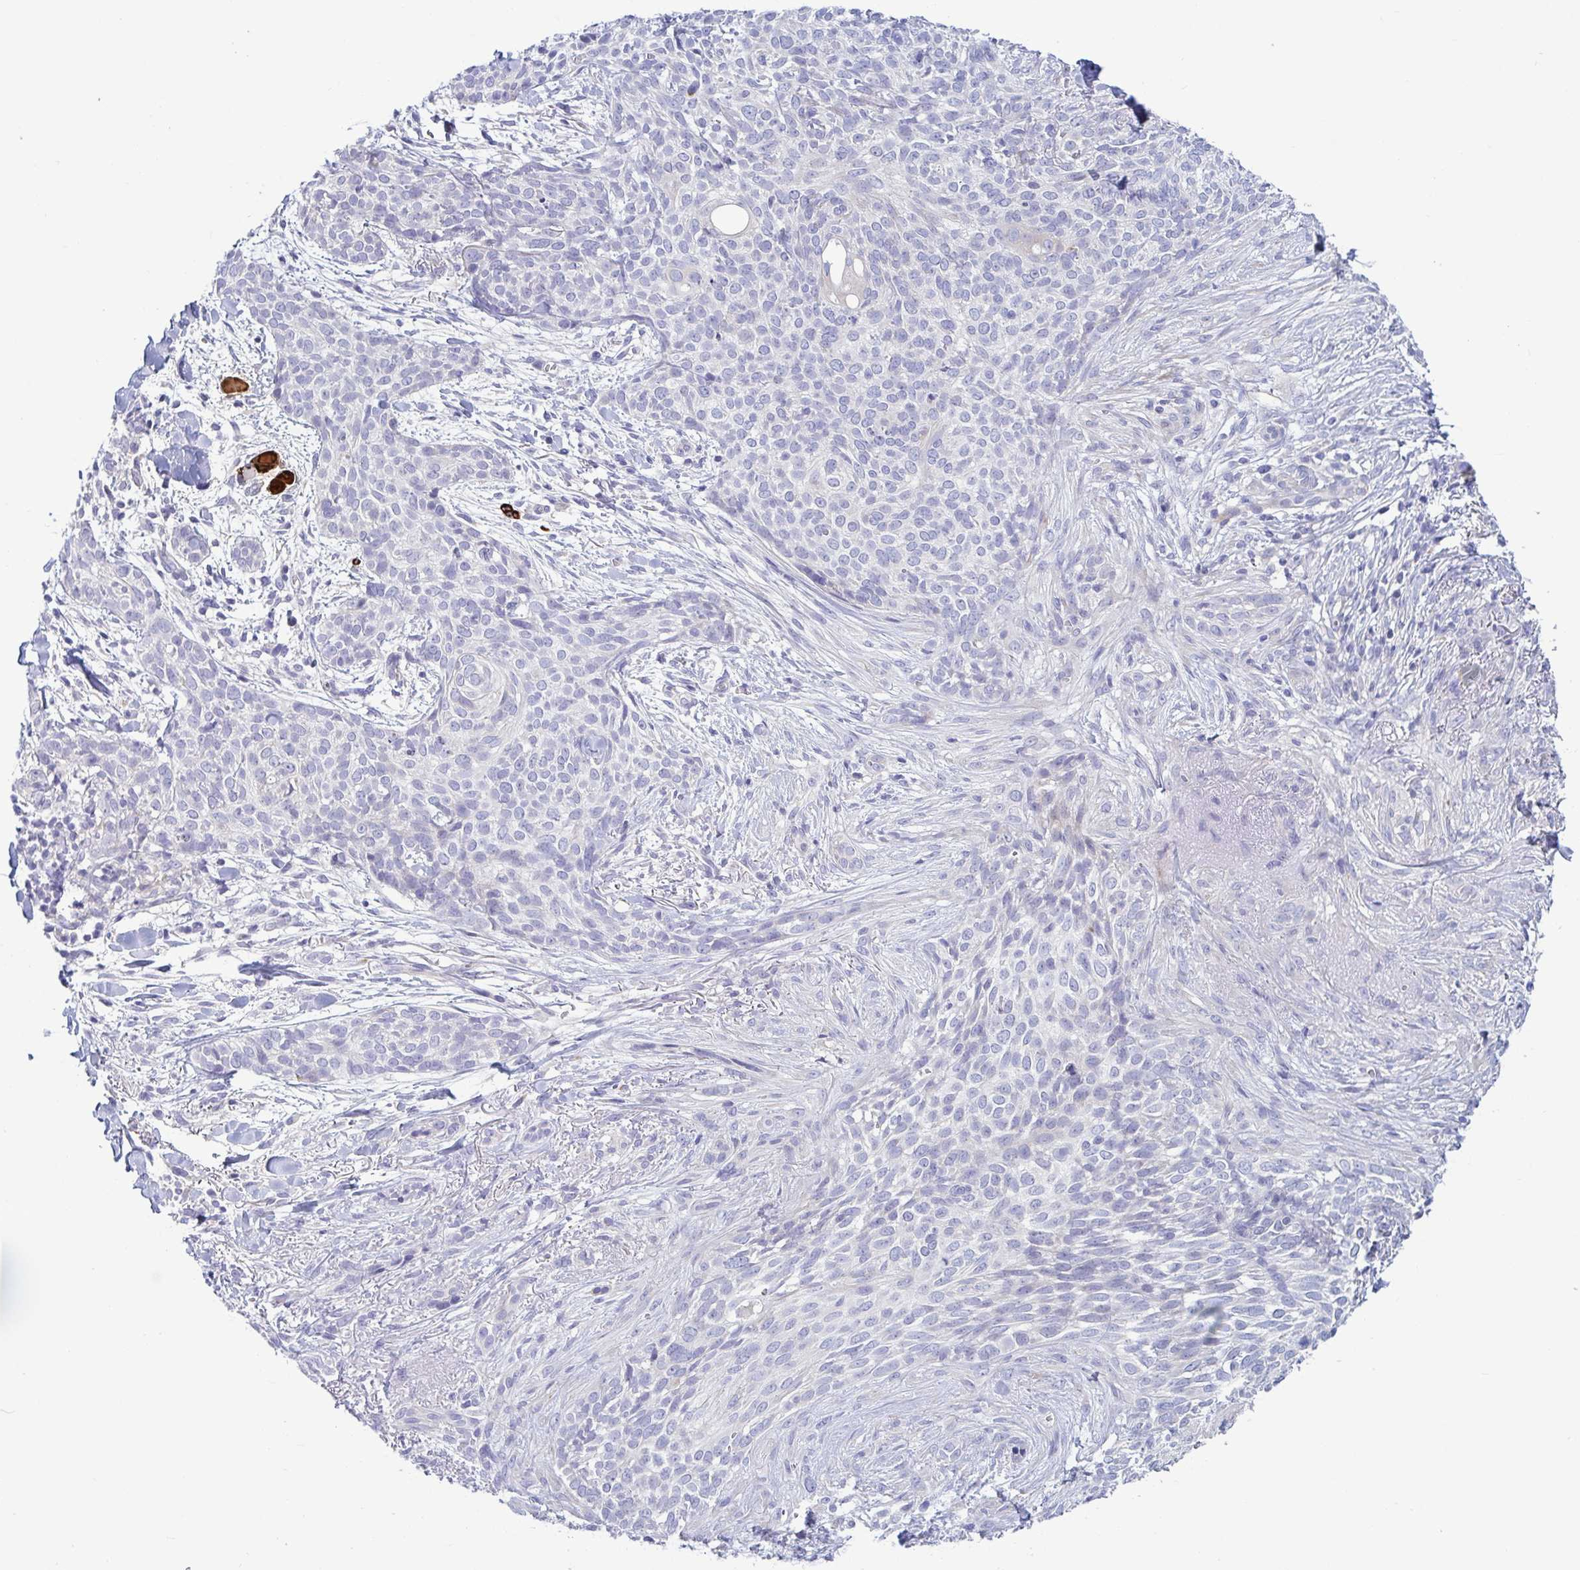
{"staining": {"intensity": "negative", "quantity": "none", "location": "none"}, "tissue": "skin cancer", "cell_type": "Tumor cells", "image_type": "cancer", "snomed": [{"axis": "morphology", "description": "Basal cell carcinoma"}, {"axis": "topography", "description": "Skin"}, {"axis": "topography", "description": "Skin of face"}], "caption": "Basal cell carcinoma (skin) stained for a protein using immunohistochemistry shows no staining tumor cells.", "gene": "TNNI2", "patient": {"sex": "female", "age": 90}}